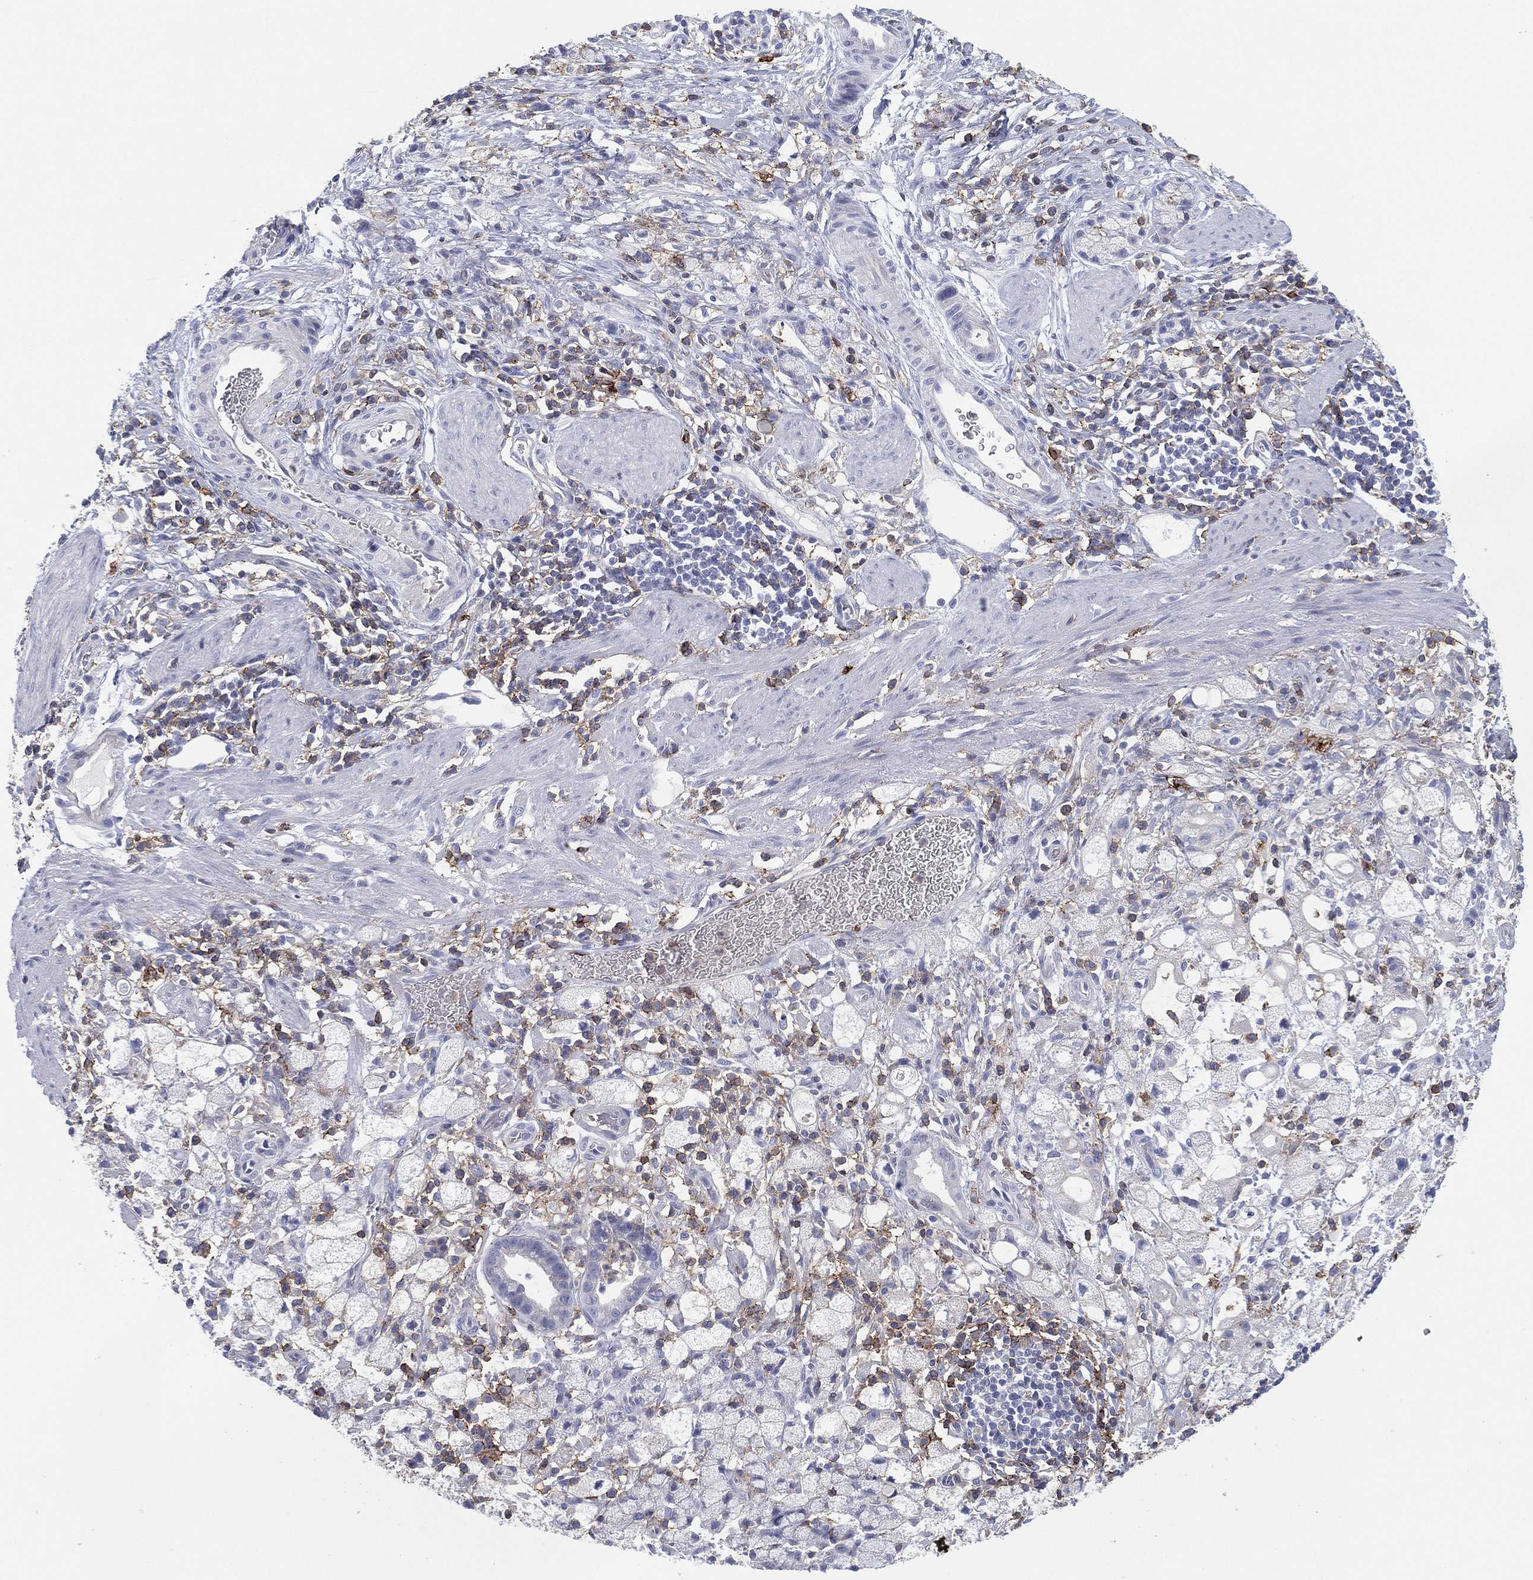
{"staining": {"intensity": "negative", "quantity": "none", "location": "none"}, "tissue": "stomach cancer", "cell_type": "Tumor cells", "image_type": "cancer", "snomed": [{"axis": "morphology", "description": "Adenocarcinoma, NOS"}, {"axis": "topography", "description": "Stomach"}], "caption": "Micrograph shows no significant protein staining in tumor cells of adenocarcinoma (stomach).", "gene": "SELPLG", "patient": {"sex": "male", "age": 58}}